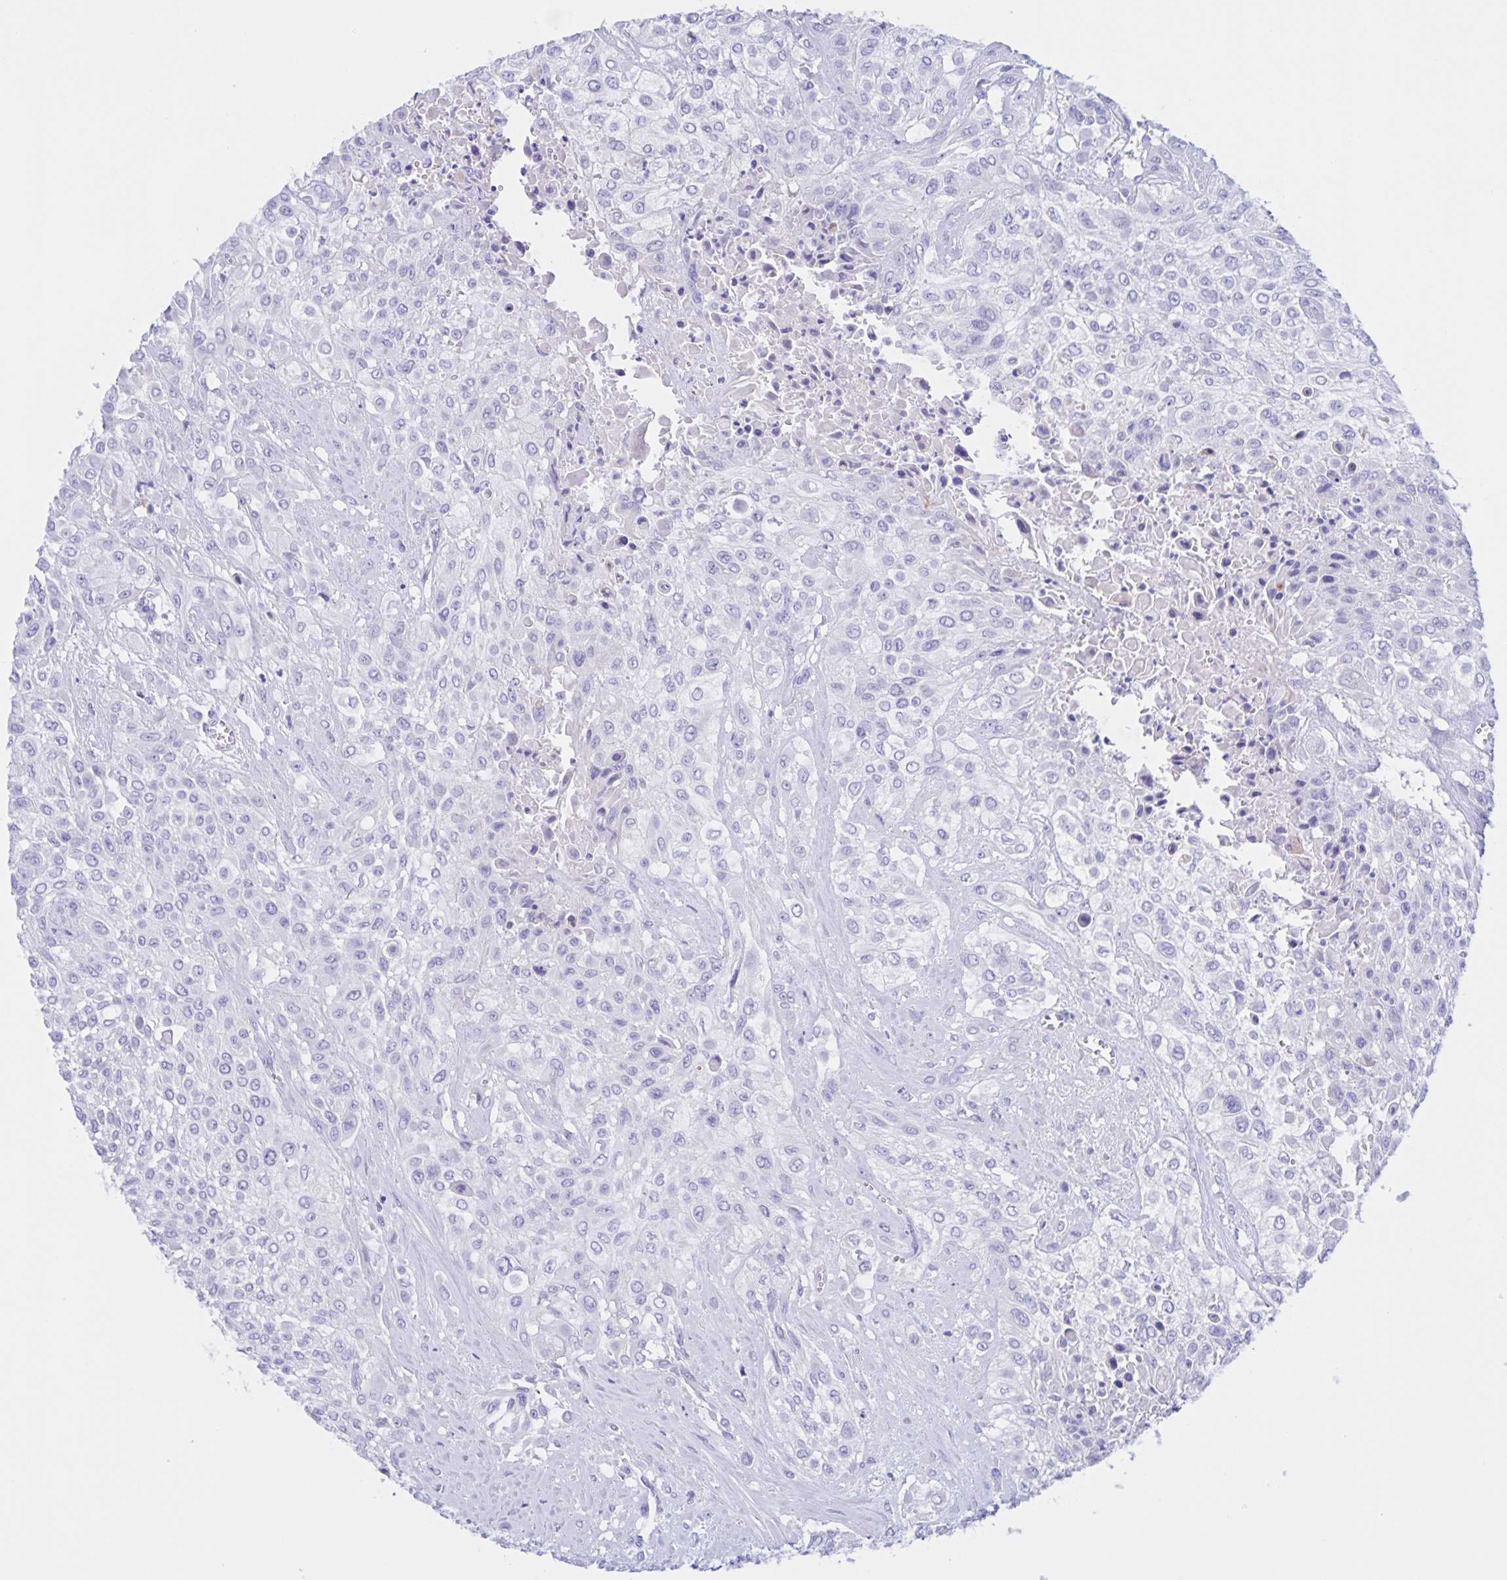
{"staining": {"intensity": "negative", "quantity": "none", "location": "none"}, "tissue": "urothelial cancer", "cell_type": "Tumor cells", "image_type": "cancer", "snomed": [{"axis": "morphology", "description": "Urothelial carcinoma, High grade"}, {"axis": "topography", "description": "Urinary bladder"}], "caption": "IHC histopathology image of urothelial cancer stained for a protein (brown), which reveals no expression in tumor cells. Brightfield microscopy of IHC stained with DAB (brown) and hematoxylin (blue), captured at high magnification.", "gene": "CATSPER4", "patient": {"sex": "male", "age": 57}}